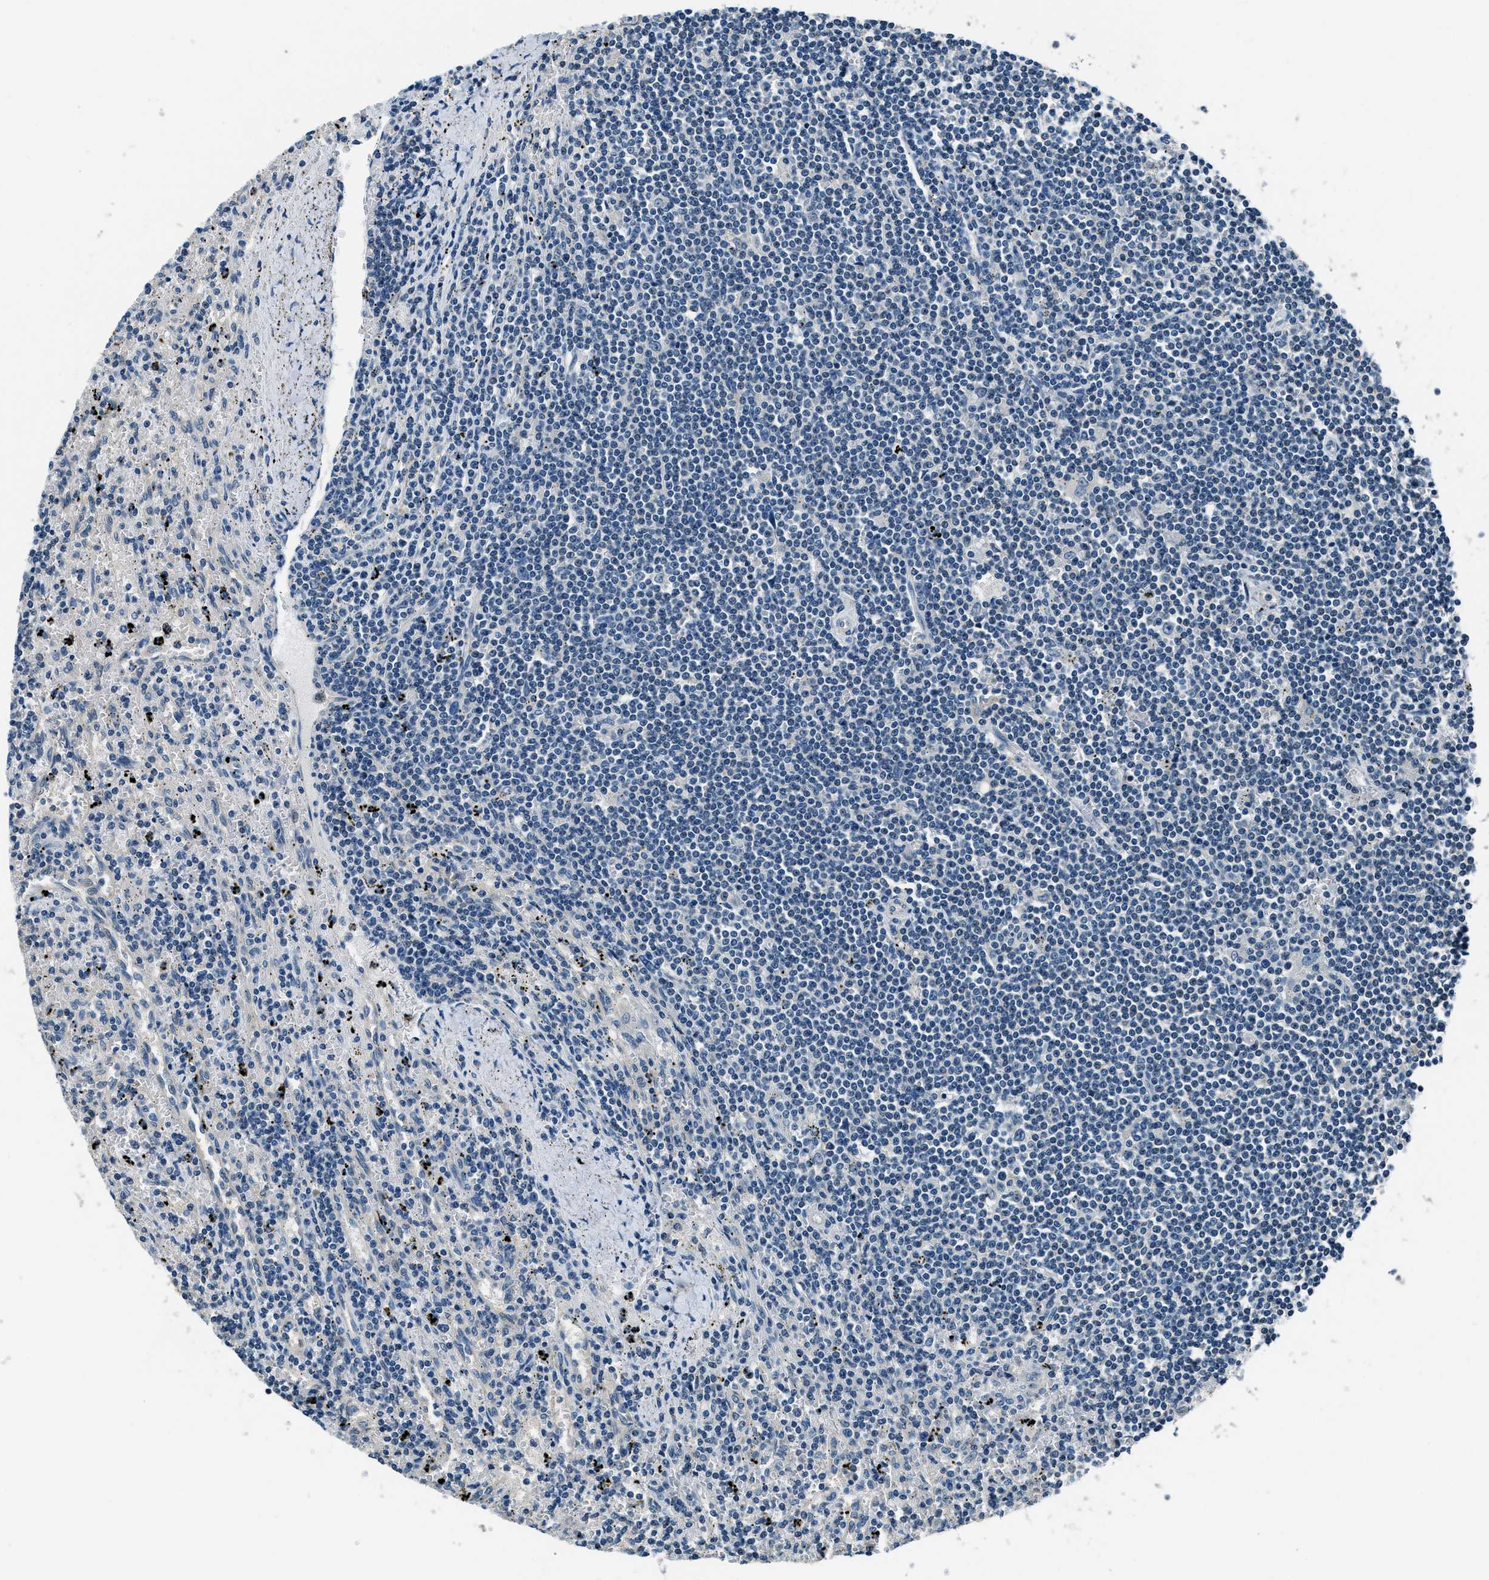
{"staining": {"intensity": "negative", "quantity": "none", "location": "none"}, "tissue": "lymphoma", "cell_type": "Tumor cells", "image_type": "cancer", "snomed": [{"axis": "morphology", "description": "Malignant lymphoma, non-Hodgkin's type, Low grade"}, {"axis": "topography", "description": "Spleen"}], "caption": "Immunohistochemistry (IHC) of human lymphoma exhibits no expression in tumor cells. (Brightfield microscopy of DAB immunohistochemistry (IHC) at high magnification).", "gene": "NME8", "patient": {"sex": "male", "age": 76}}